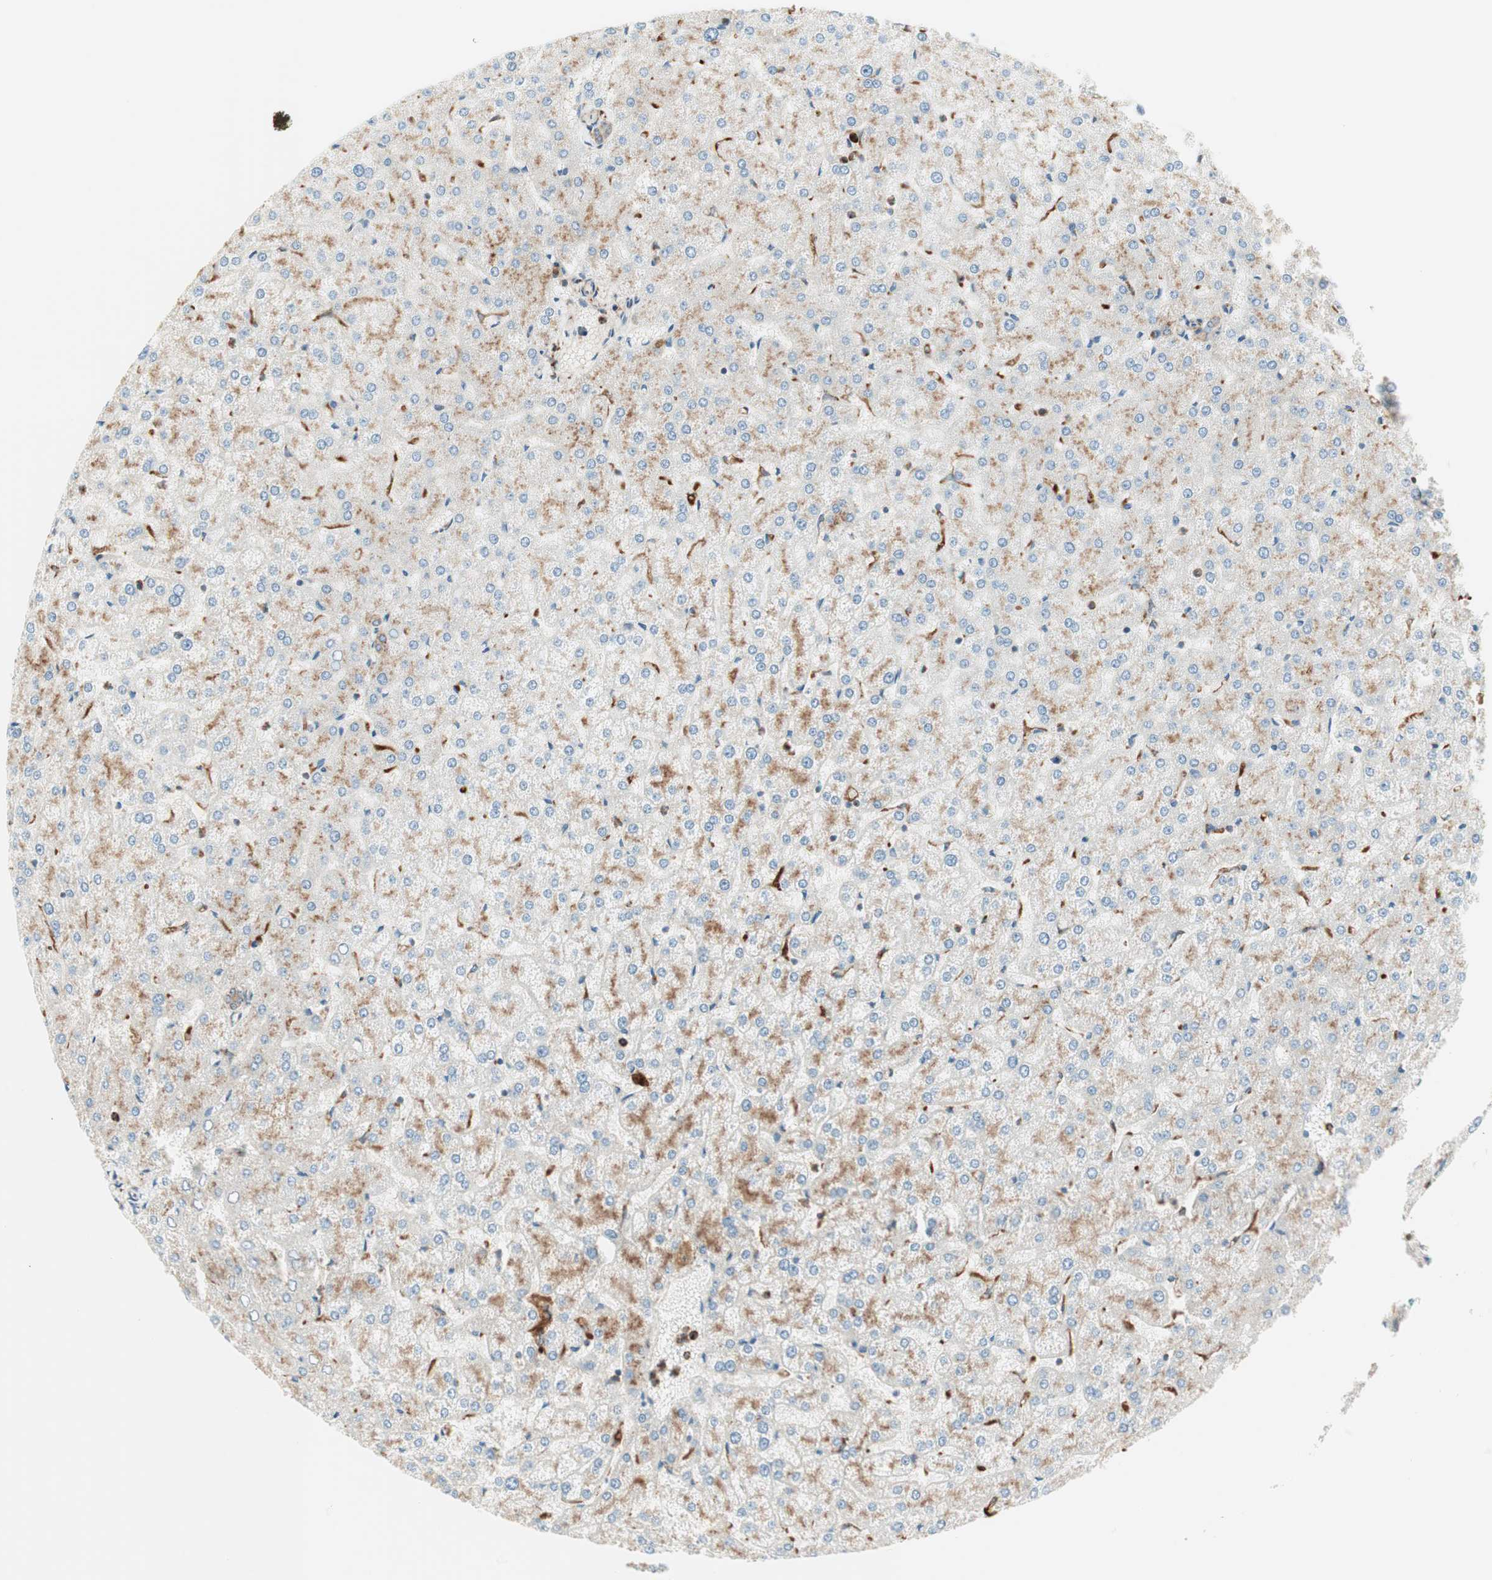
{"staining": {"intensity": "negative", "quantity": "none", "location": "none"}, "tissue": "liver", "cell_type": "Cholangiocytes", "image_type": "normal", "snomed": [{"axis": "morphology", "description": "Normal tissue, NOS"}, {"axis": "topography", "description": "Liver"}], "caption": "High power microscopy image of an immunohistochemistry (IHC) micrograph of unremarkable liver, revealing no significant staining in cholangiocytes. (Stains: DAB (3,3'-diaminobenzidine) immunohistochemistry with hematoxylin counter stain, Microscopy: brightfield microscopy at high magnification).", "gene": "ATP6V1G1", "patient": {"sex": "female", "age": 32}}